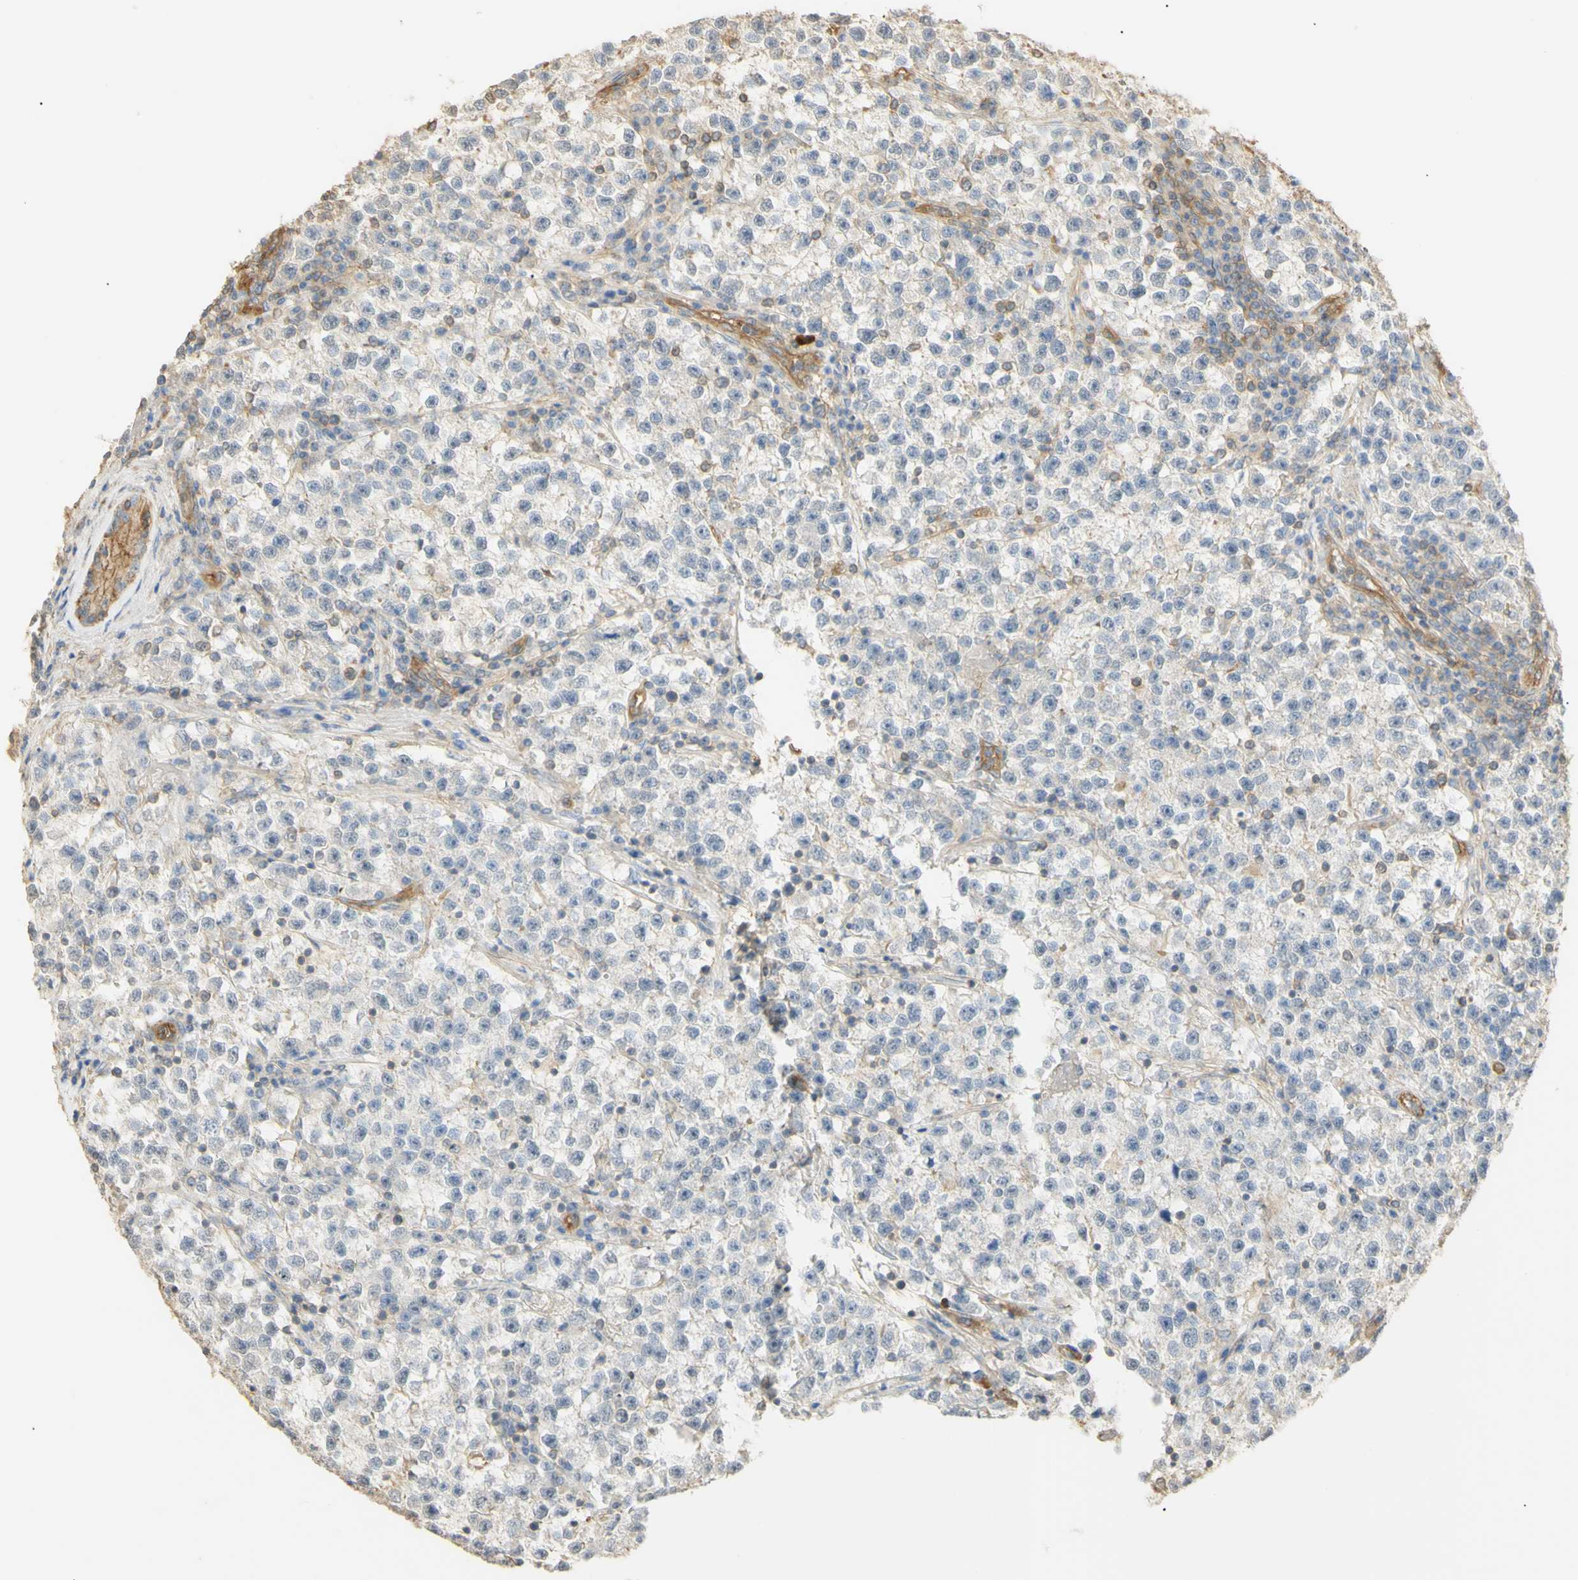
{"staining": {"intensity": "negative", "quantity": "none", "location": "none"}, "tissue": "testis cancer", "cell_type": "Tumor cells", "image_type": "cancer", "snomed": [{"axis": "morphology", "description": "Seminoma, NOS"}, {"axis": "topography", "description": "Testis"}], "caption": "The micrograph demonstrates no staining of tumor cells in seminoma (testis).", "gene": "KCNE4", "patient": {"sex": "male", "age": 22}}